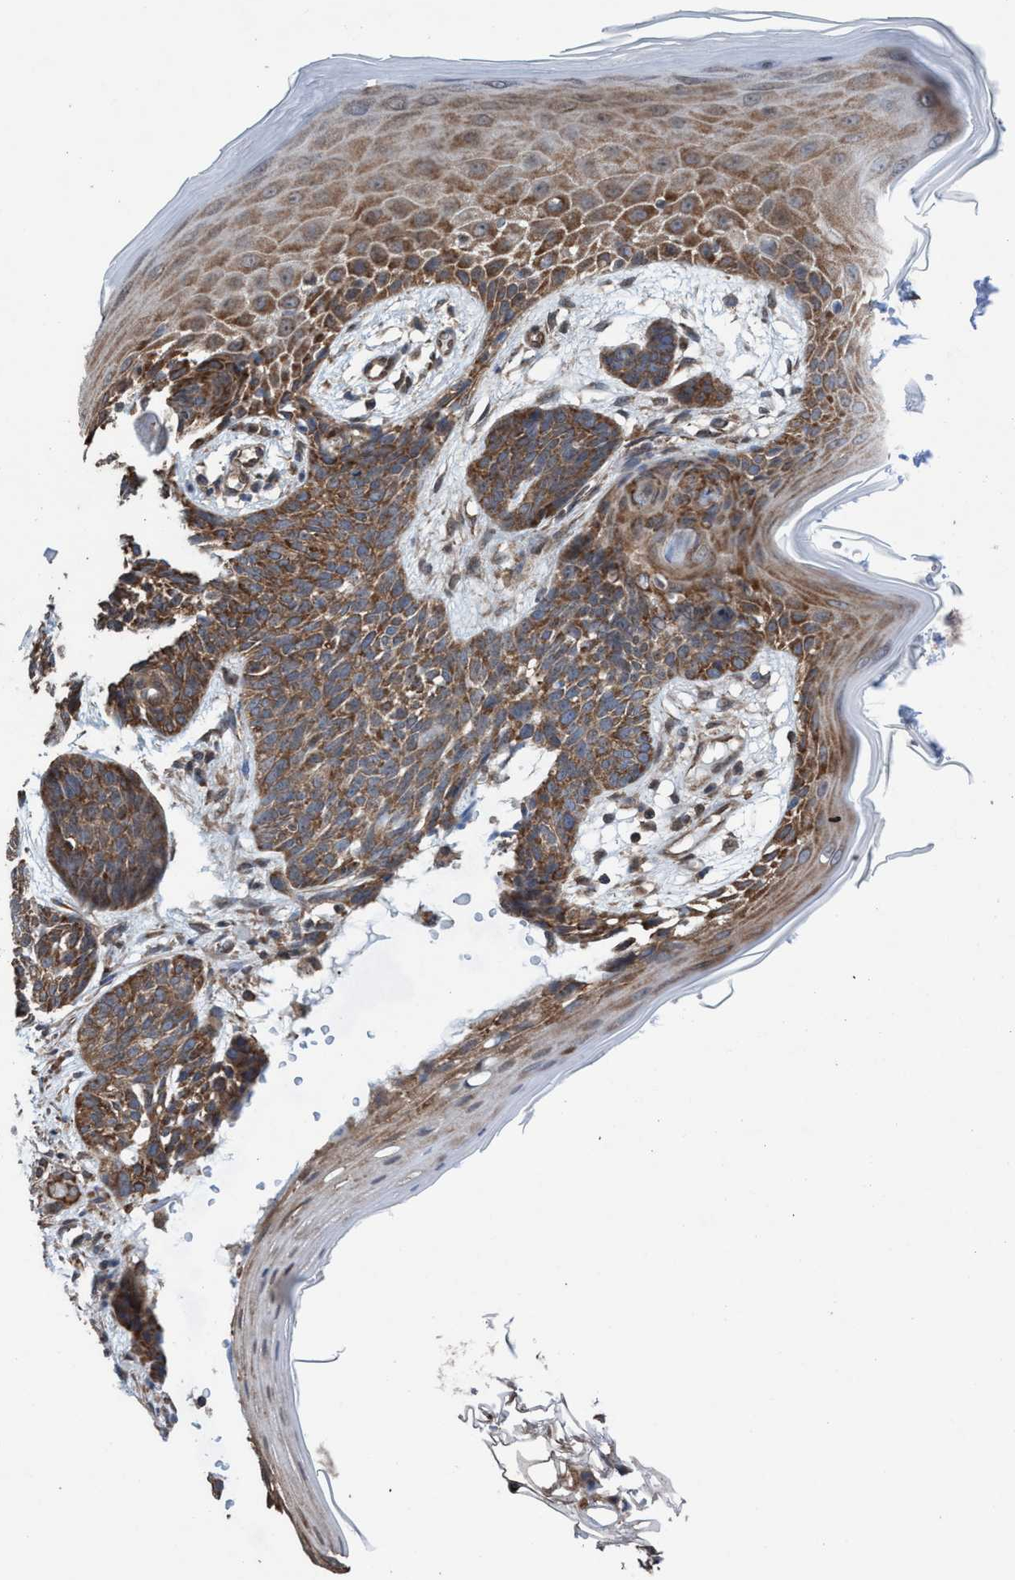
{"staining": {"intensity": "moderate", "quantity": ">75%", "location": "cytoplasmic/membranous"}, "tissue": "skin cancer", "cell_type": "Tumor cells", "image_type": "cancer", "snomed": [{"axis": "morphology", "description": "Basal cell carcinoma"}, {"axis": "topography", "description": "Skin"}], "caption": "Skin cancer (basal cell carcinoma) stained with a brown dye exhibits moderate cytoplasmic/membranous positive positivity in approximately >75% of tumor cells.", "gene": "METAP2", "patient": {"sex": "female", "age": 59}}